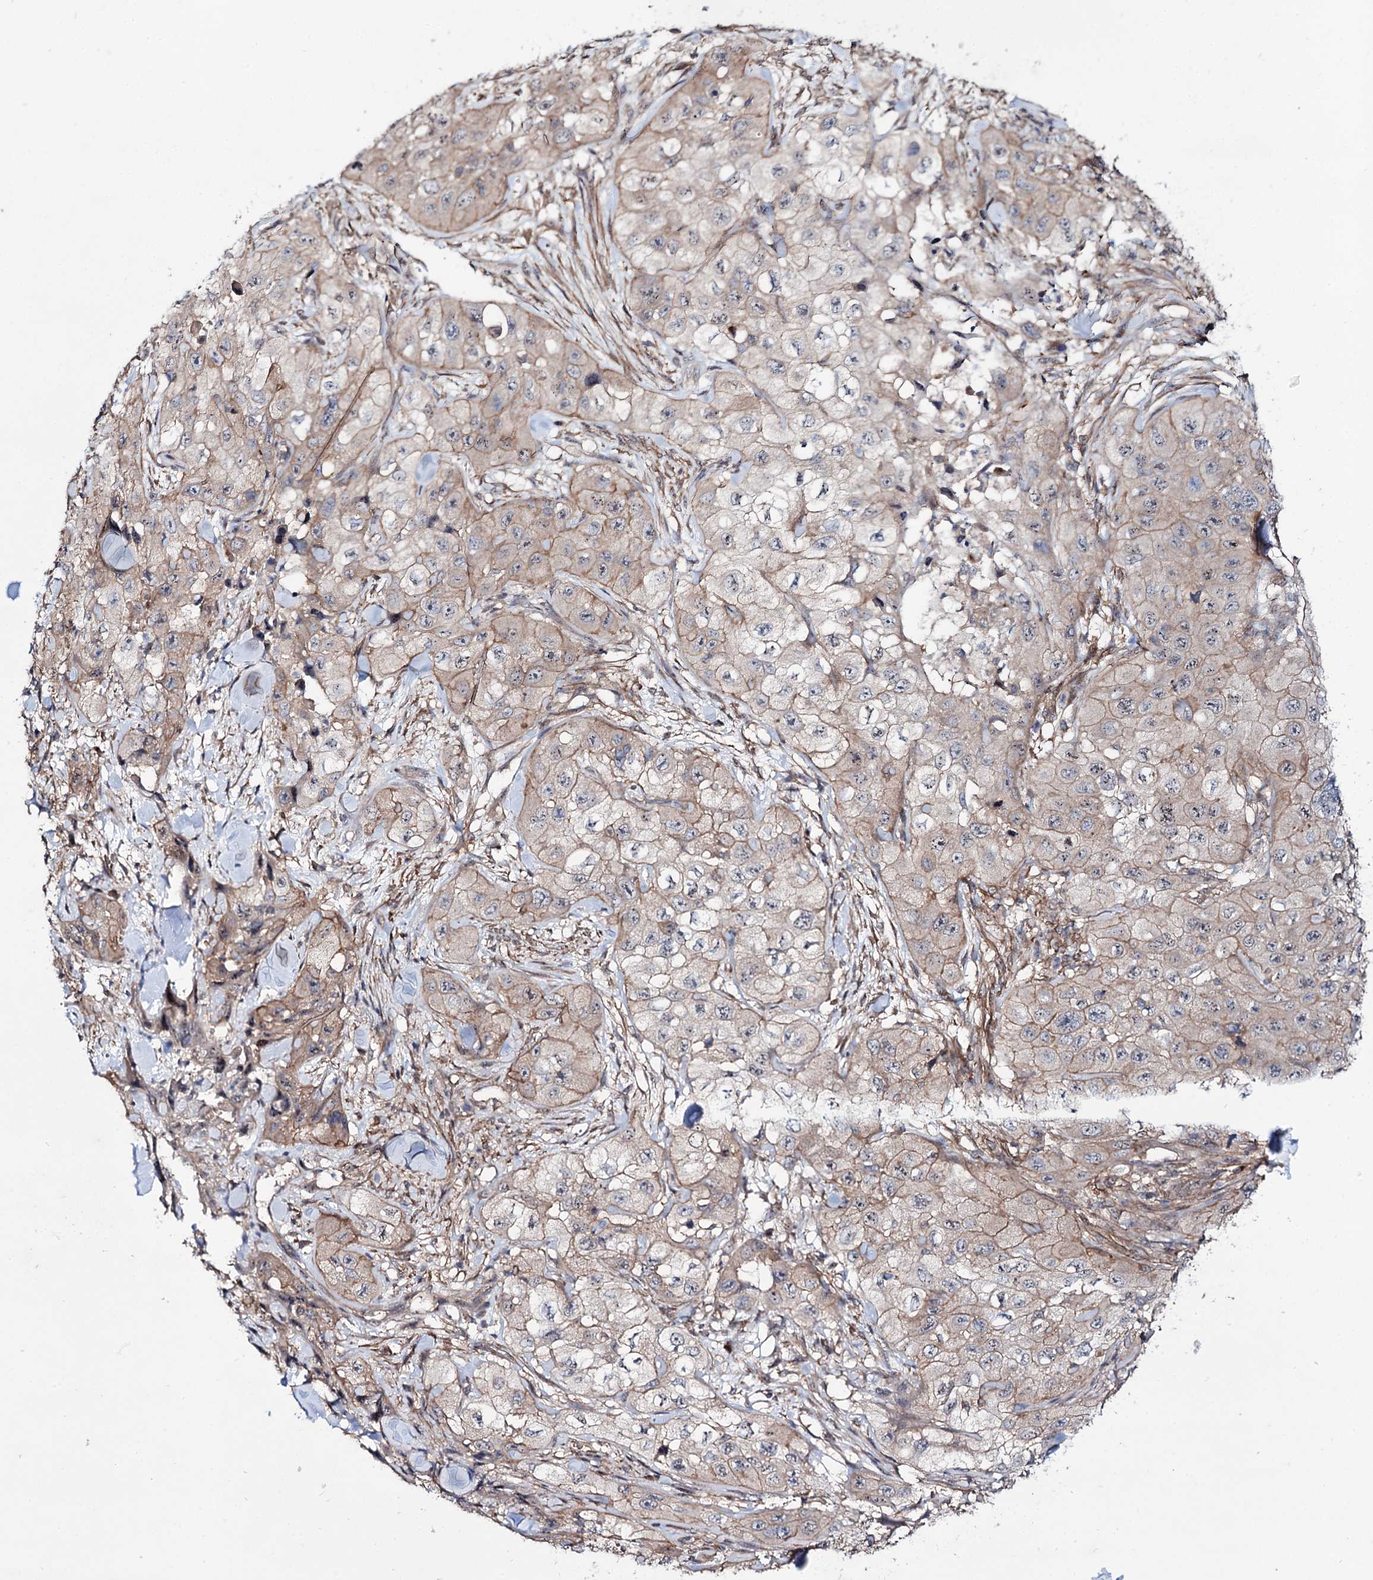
{"staining": {"intensity": "weak", "quantity": ">75%", "location": "cytoplasmic/membranous"}, "tissue": "skin cancer", "cell_type": "Tumor cells", "image_type": "cancer", "snomed": [{"axis": "morphology", "description": "Squamous cell carcinoma, NOS"}, {"axis": "topography", "description": "Skin"}, {"axis": "topography", "description": "Subcutis"}], "caption": "The photomicrograph exhibits a brown stain indicating the presence of a protein in the cytoplasmic/membranous of tumor cells in skin cancer (squamous cell carcinoma).", "gene": "SEC24A", "patient": {"sex": "male", "age": 73}}